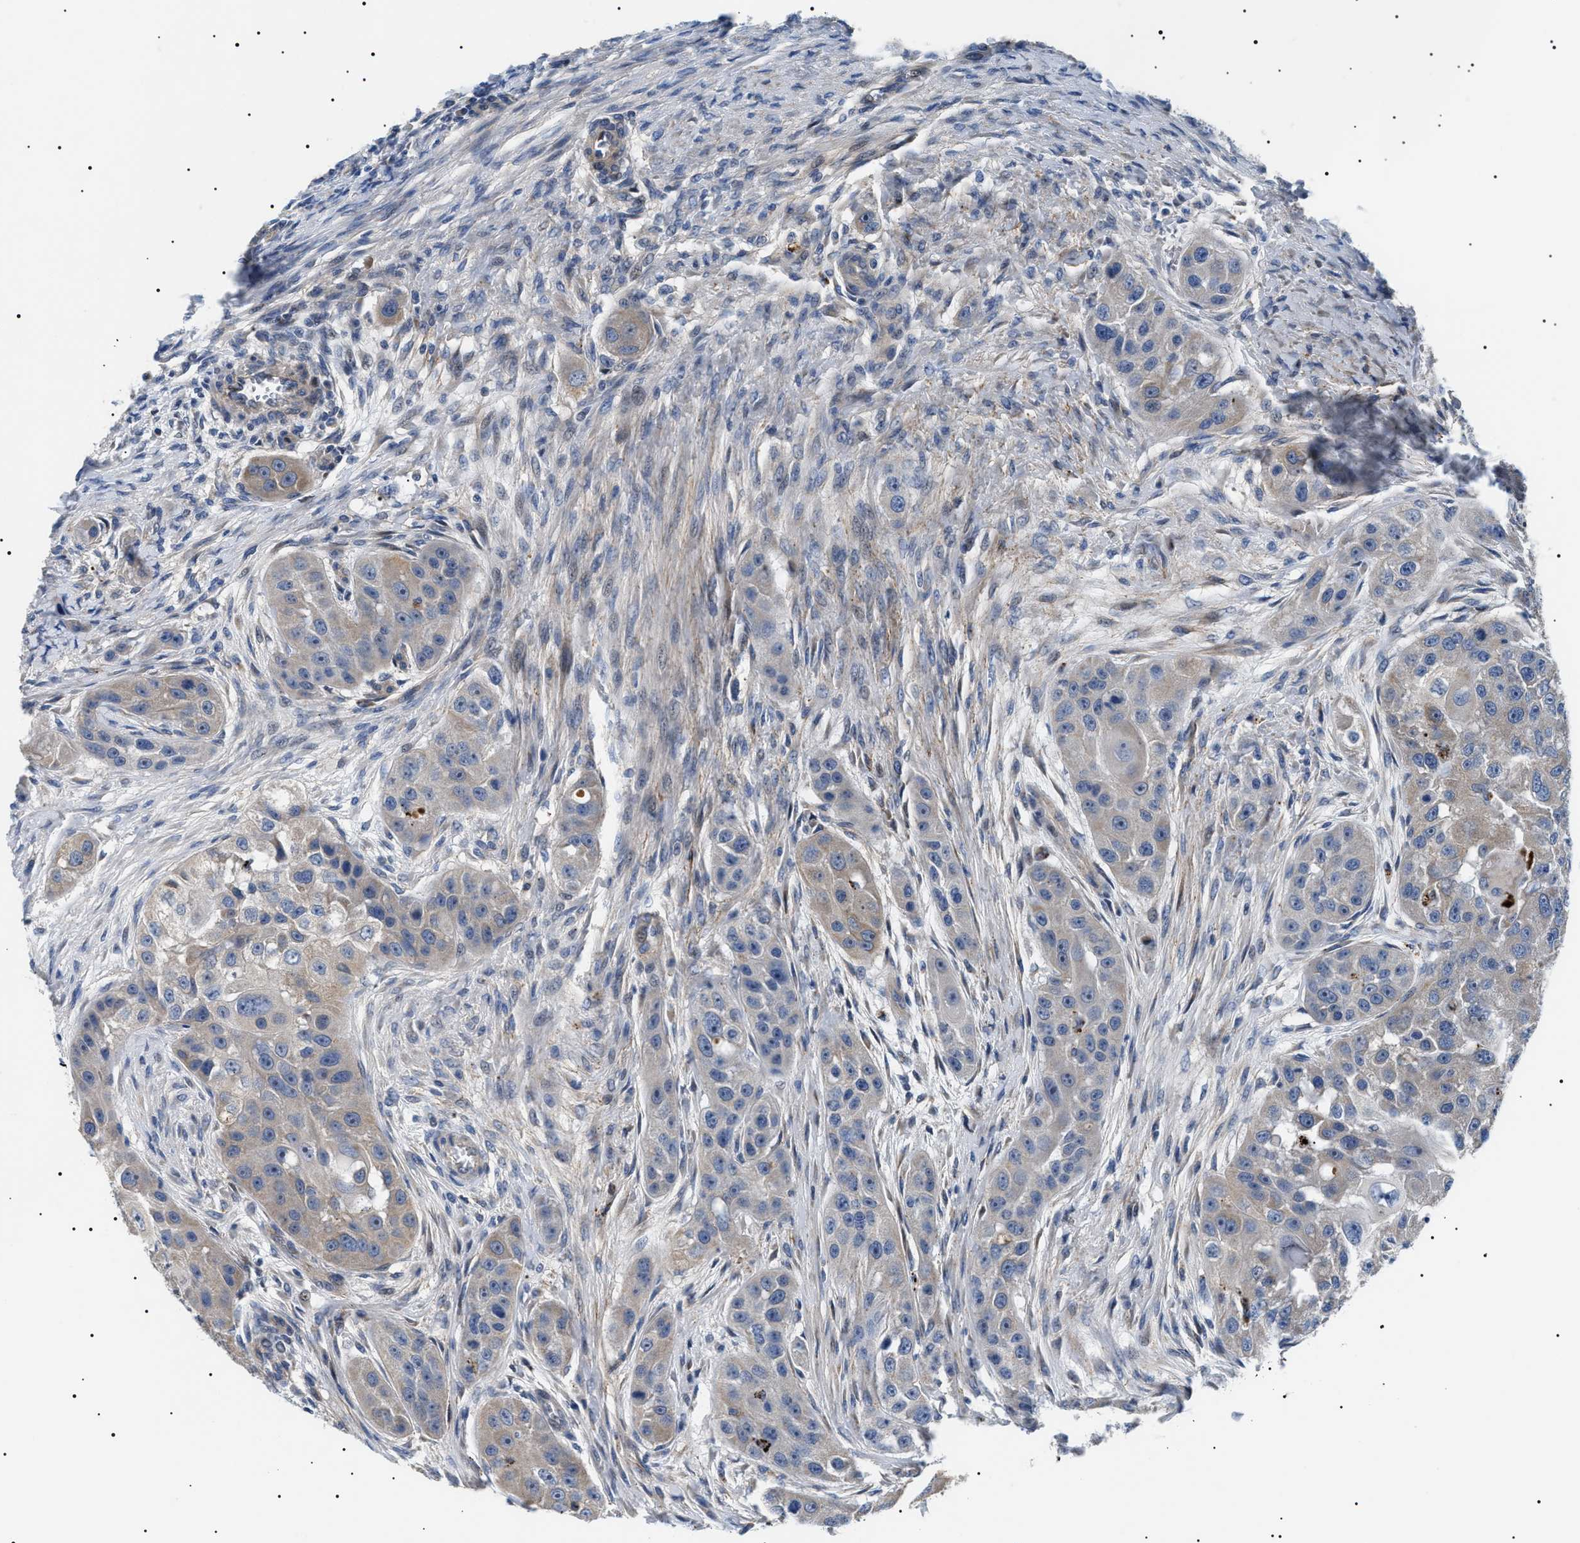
{"staining": {"intensity": "weak", "quantity": "<25%", "location": "cytoplasmic/membranous"}, "tissue": "head and neck cancer", "cell_type": "Tumor cells", "image_type": "cancer", "snomed": [{"axis": "morphology", "description": "Normal tissue, NOS"}, {"axis": "morphology", "description": "Squamous cell carcinoma, NOS"}, {"axis": "topography", "description": "Skeletal muscle"}, {"axis": "topography", "description": "Head-Neck"}], "caption": "Protein analysis of head and neck cancer reveals no significant staining in tumor cells. Nuclei are stained in blue.", "gene": "TMEM222", "patient": {"sex": "male", "age": 51}}